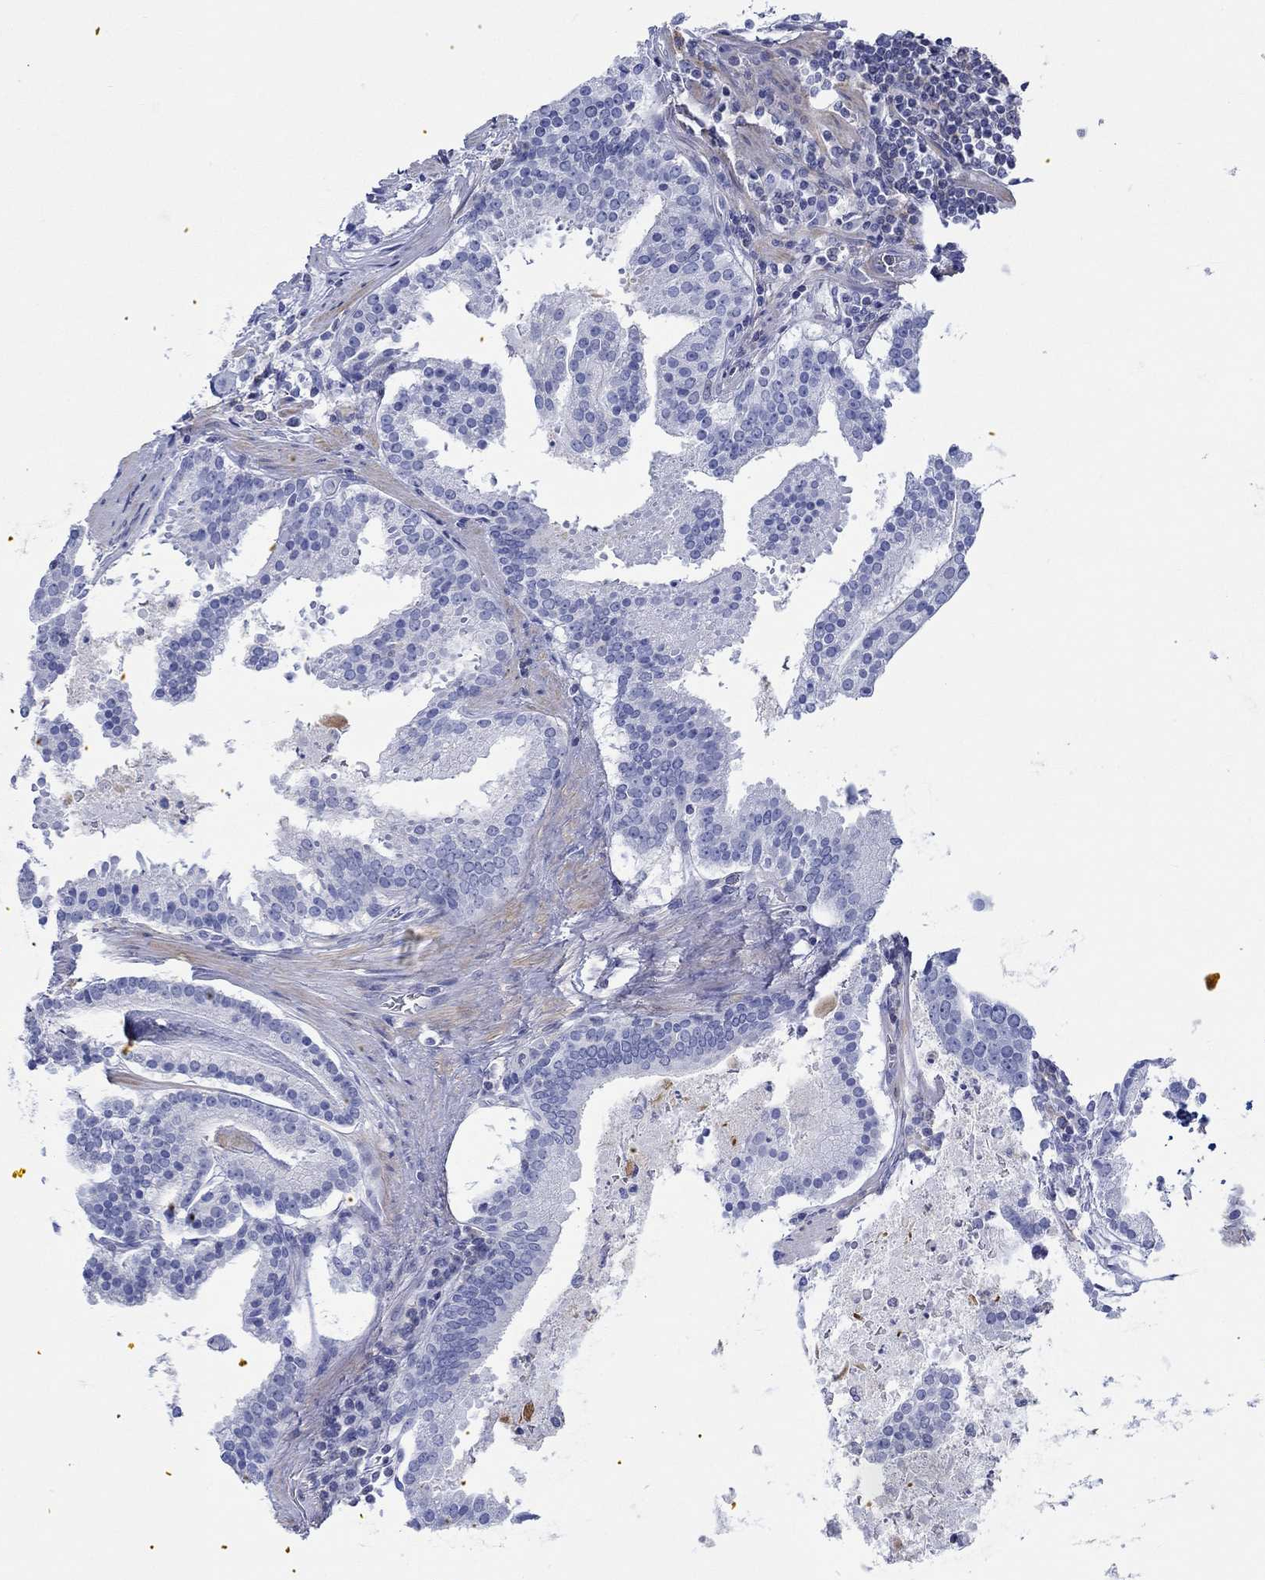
{"staining": {"intensity": "negative", "quantity": "none", "location": "none"}, "tissue": "prostate cancer", "cell_type": "Tumor cells", "image_type": "cancer", "snomed": [{"axis": "morphology", "description": "Adenocarcinoma, NOS"}, {"axis": "topography", "description": "Prostate and seminal vesicle, NOS"}, {"axis": "topography", "description": "Prostate"}], "caption": "This is a histopathology image of IHC staining of adenocarcinoma (prostate), which shows no positivity in tumor cells.", "gene": "PPIL6", "patient": {"sex": "male", "age": 44}}